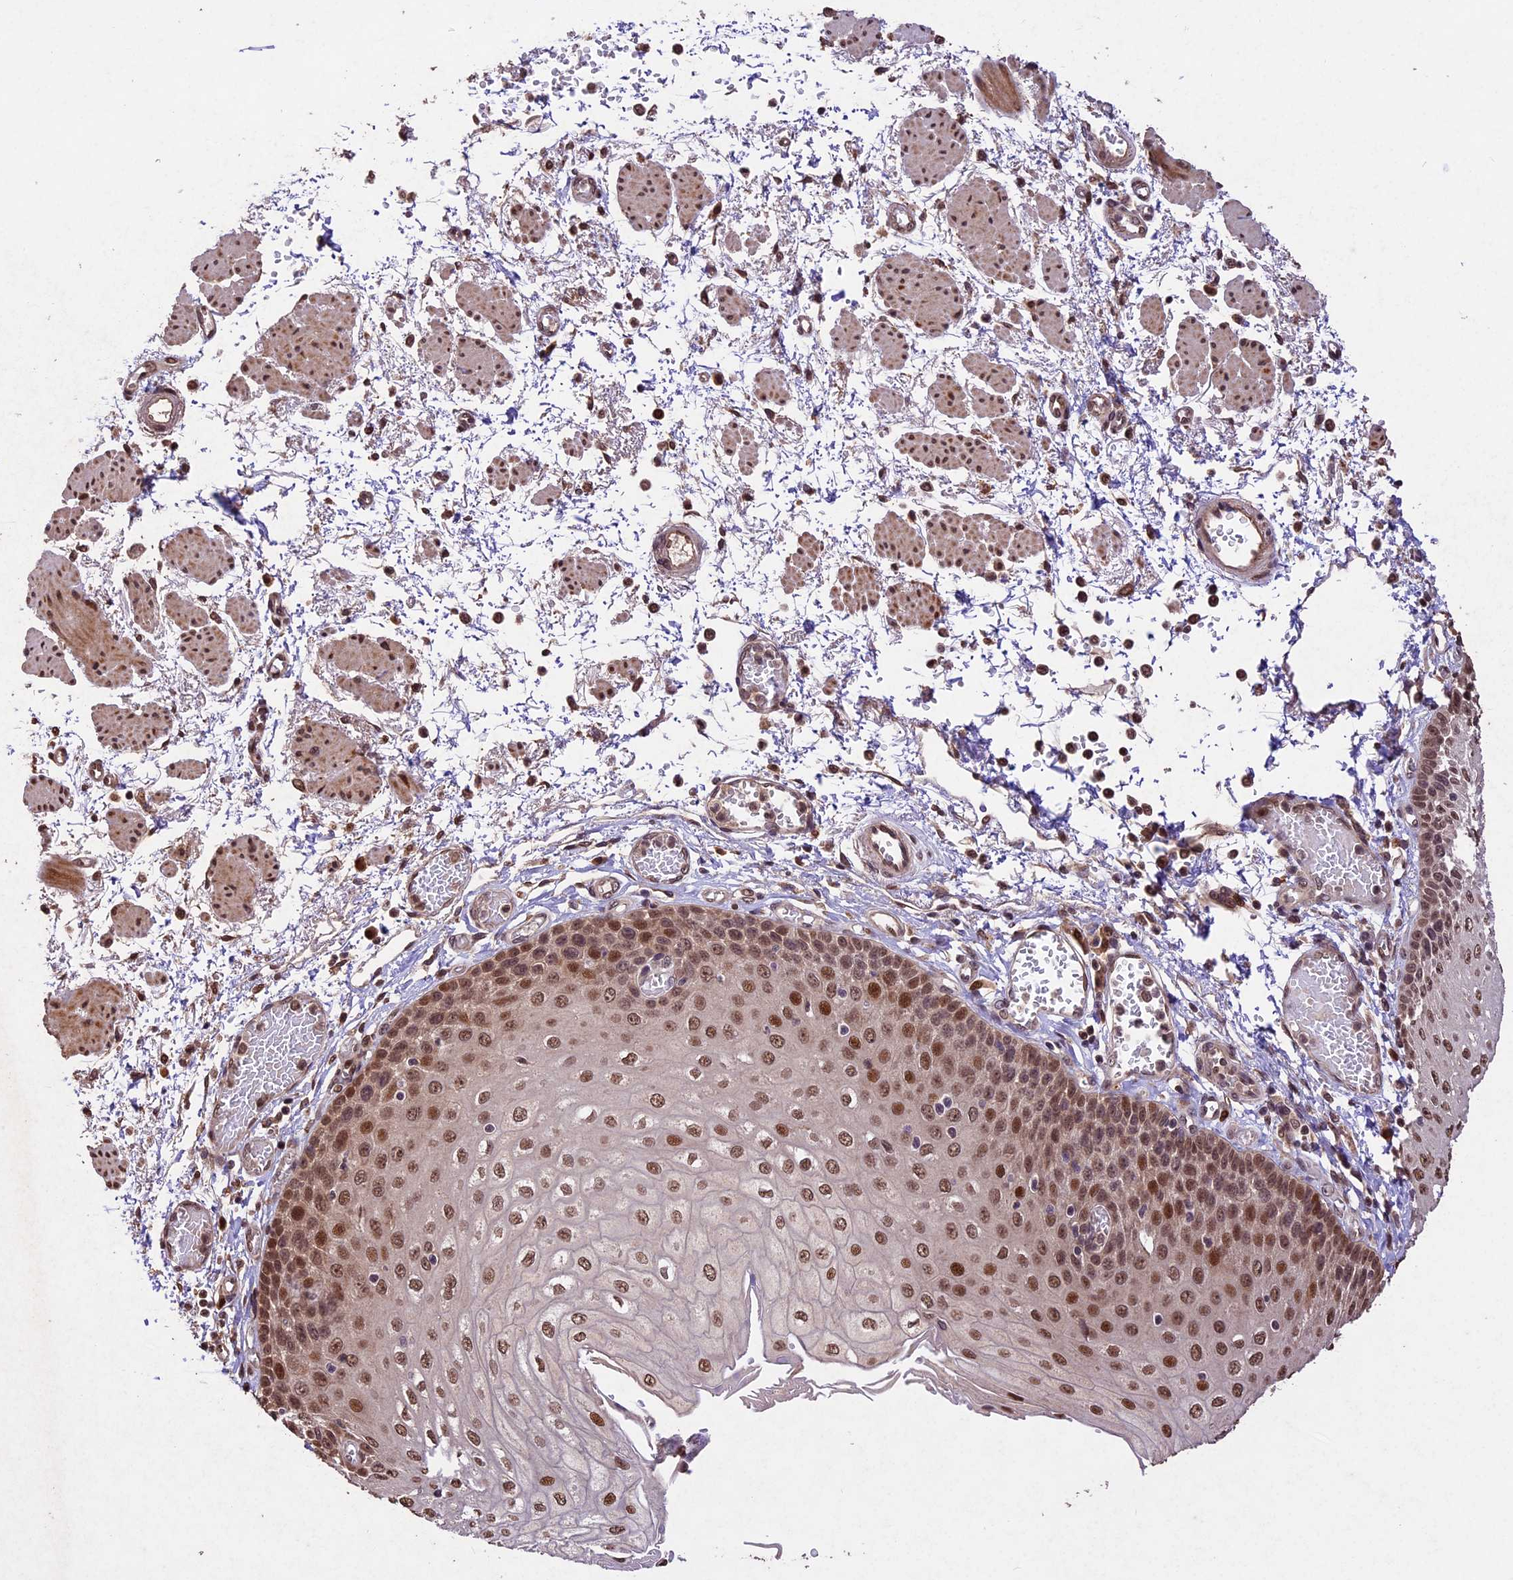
{"staining": {"intensity": "moderate", "quantity": ">75%", "location": "nuclear"}, "tissue": "esophagus", "cell_type": "Squamous epithelial cells", "image_type": "normal", "snomed": [{"axis": "morphology", "description": "Normal tissue, NOS"}, {"axis": "topography", "description": "Esophagus"}], "caption": "Benign esophagus reveals moderate nuclear expression in about >75% of squamous epithelial cells, visualized by immunohistochemistry.", "gene": "CDKN2AIP", "patient": {"sex": "male", "age": 81}}